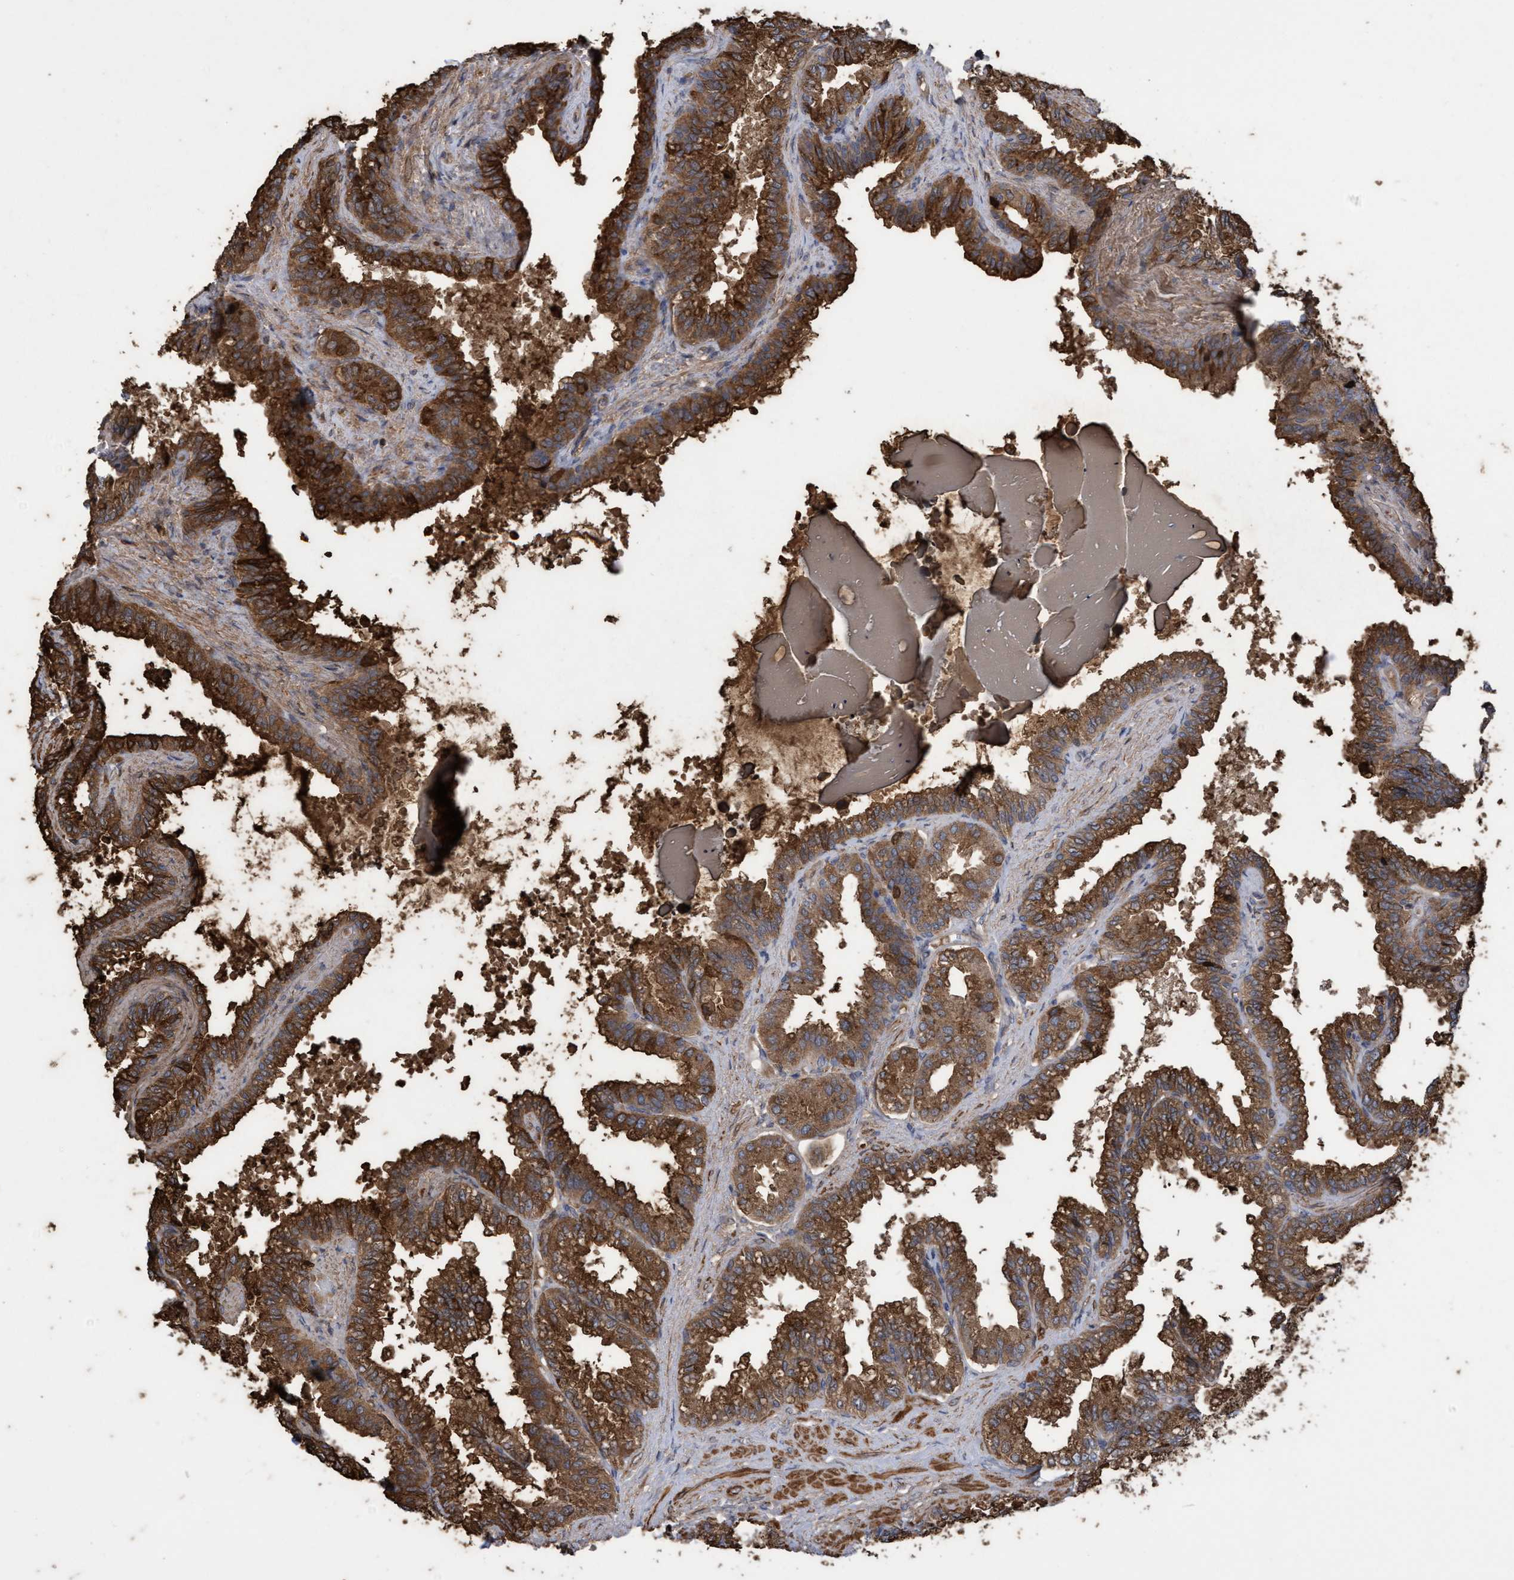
{"staining": {"intensity": "moderate", "quantity": ">75%", "location": "cytoplasmic/membranous"}, "tissue": "seminal vesicle", "cell_type": "Glandular cells", "image_type": "normal", "snomed": [{"axis": "morphology", "description": "Normal tissue, NOS"}, {"axis": "topography", "description": "Seminal veicle"}], "caption": "IHC staining of benign seminal vesicle, which exhibits medium levels of moderate cytoplasmic/membranous expression in approximately >75% of glandular cells indicating moderate cytoplasmic/membranous protein staining. The staining was performed using DAB (3,3'-diaminobenzidine) (brown) for protein detection and nuclei were counterstained in hematoxylin (blue).", "gene": "SLBP", "patient": {"sex": "male", "age": 46}}